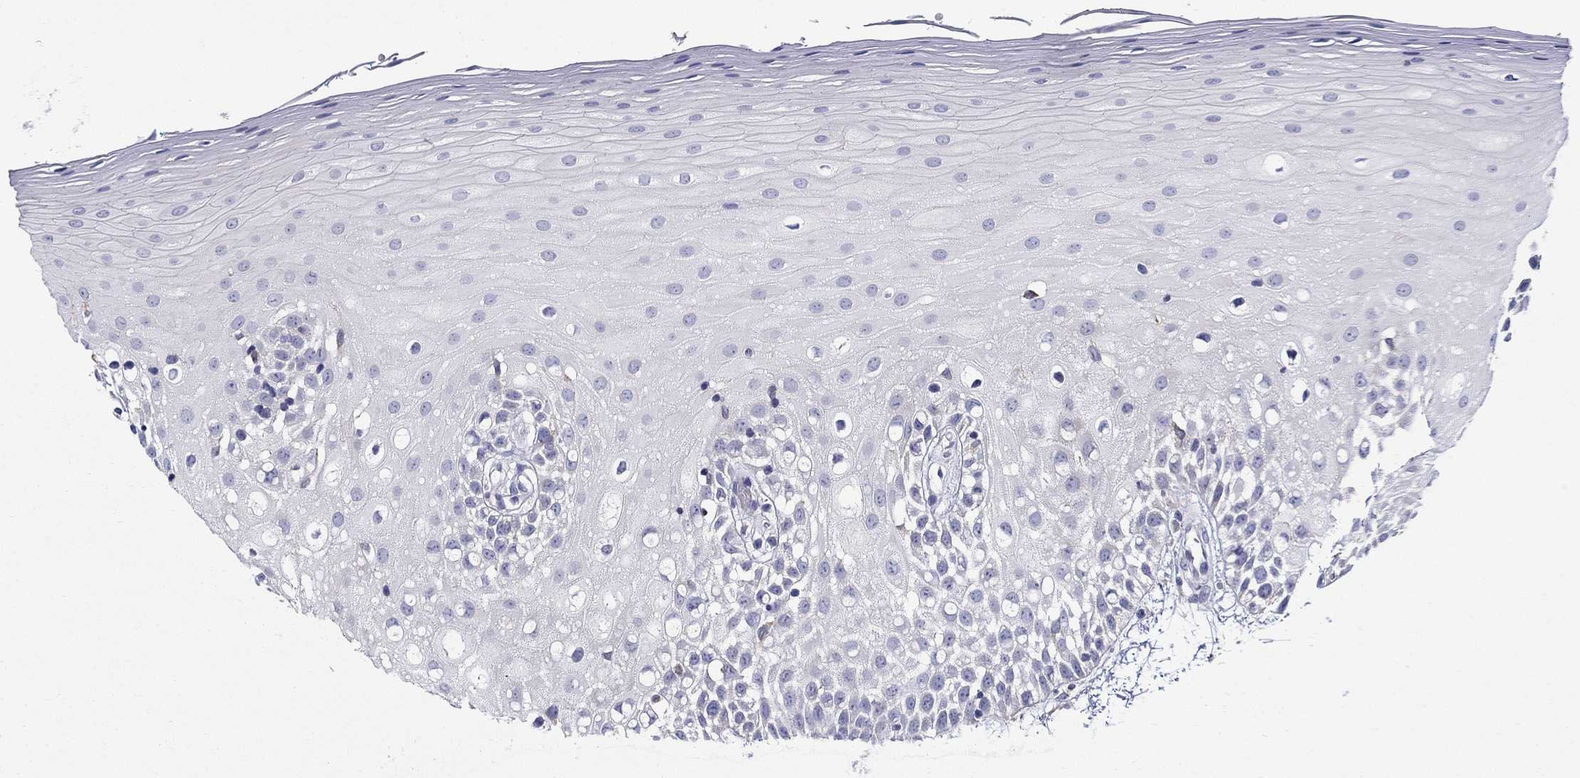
{"staining": {"intensity": "negative", "quantity": "none", "location": "none"}, "tissue": "oral mucosa", "cell_type": "Squamous epithelial cells", "image_type": "normal", "snomed": [{"axis": "morphology", "description": "Normal tissue, NOS"}, {"axis": "morphology", "description": "Squamous cell carcinoma, NOS"}, {"axis": "topography", "description": "Oral tissue"}, {"axis": "topography", "description": "Head-Neck"}], "caption": "A high-resolution image shows IHC staining of unremarkable oral mucosa, which reveals no significant staining in squamous epithelial cells.", "gene": "QRFPR", "patient": {"sex": "female", "age": 75}}